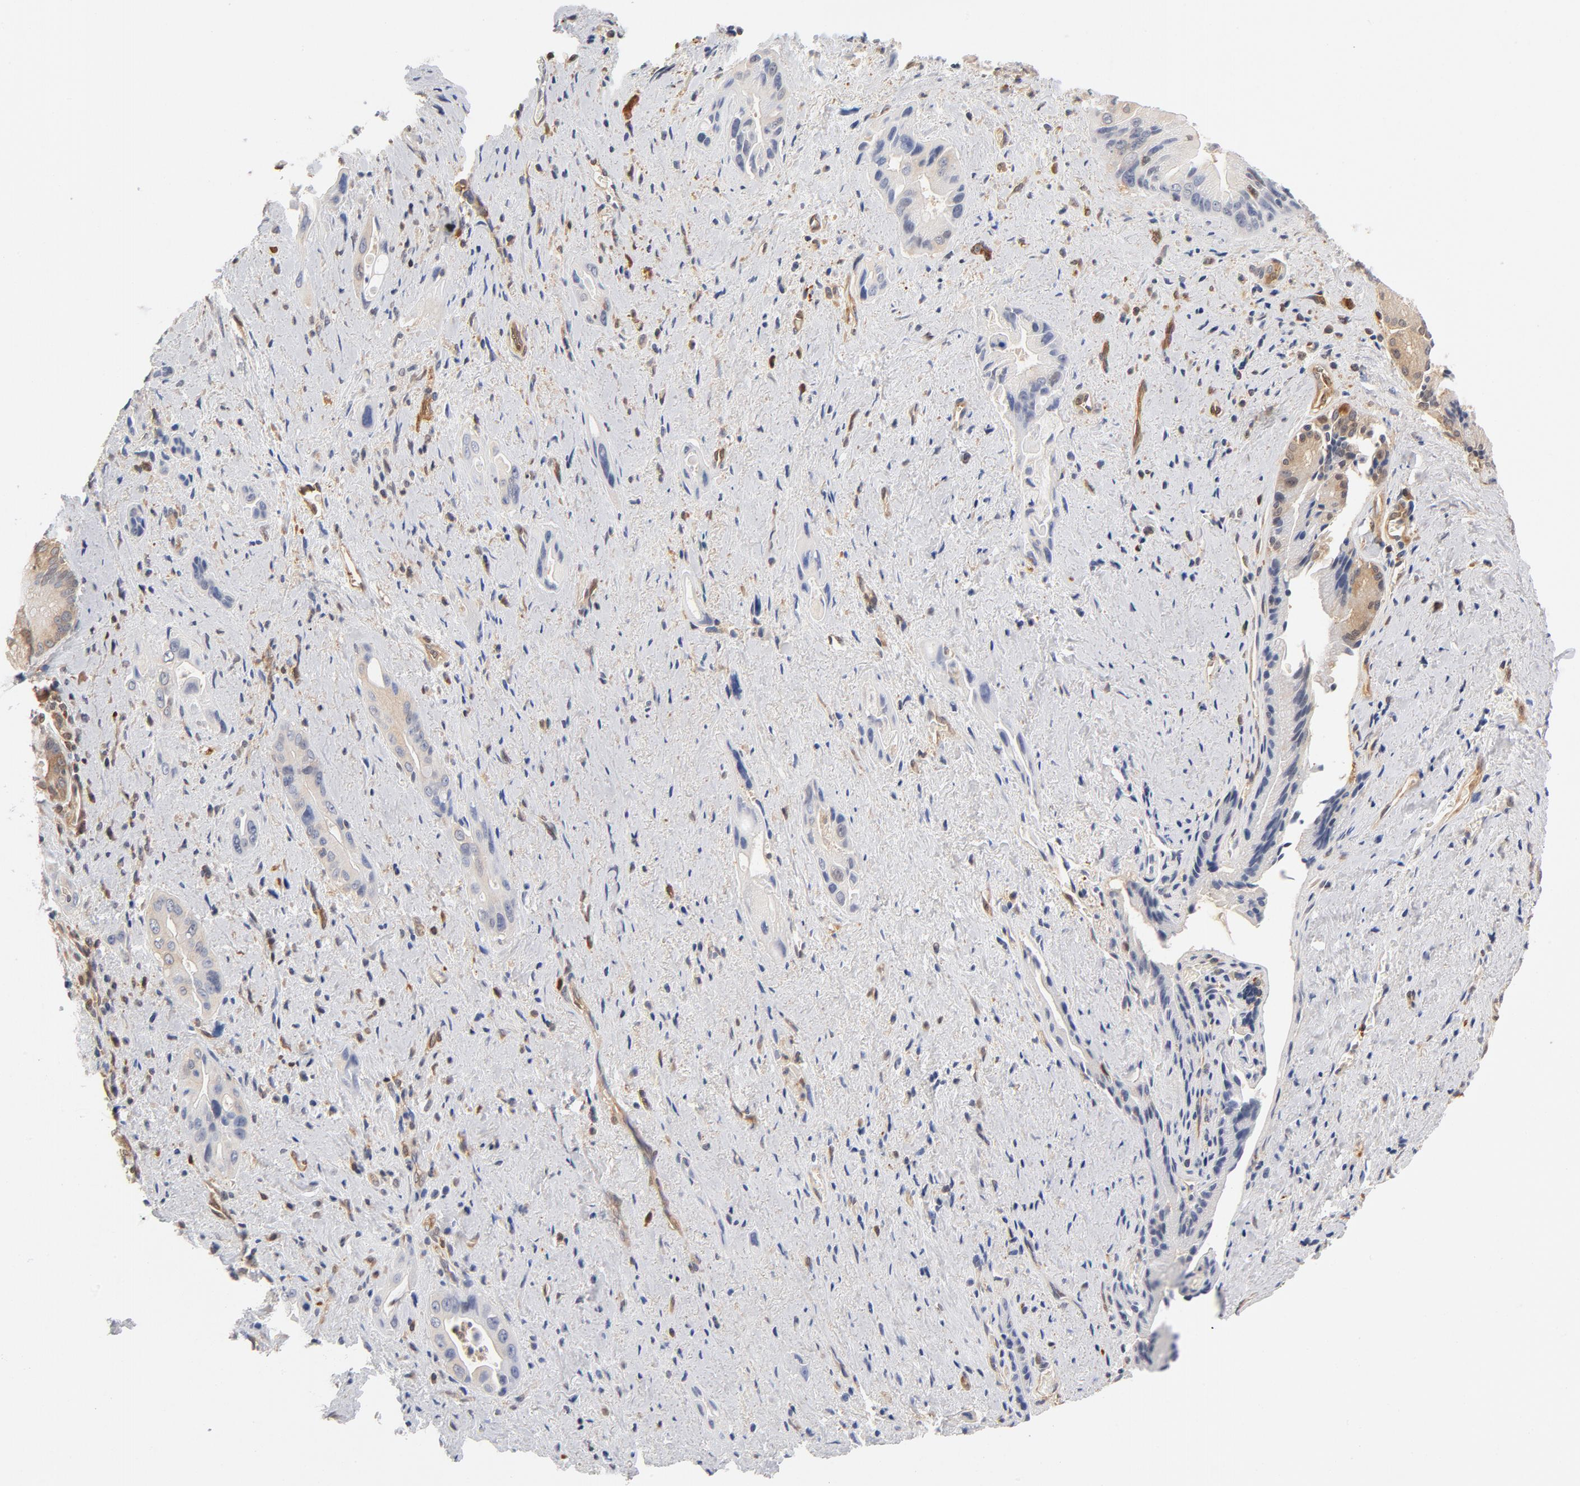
{"staining": {"intensity": "negative", "quantity": "none", "location": "none"}, "tissue": "pancreatic cancer", "cell_type": "Tumor cells", "image_type": "cancer", "snomed": [{"axis": "morphology", "description": "Adenocarcinoma, NOS"}, {"axis": "topography", "description": "Pancreas"}], "caption": "DAB (3,3'-diaminobenzidine) immunohistochemical staining of pancreatic adenocarcinoma demonstrates no significant positivity in tumor cells.", "gene": "ASMTL", "patient": {"sex": "male", "age": 77}}